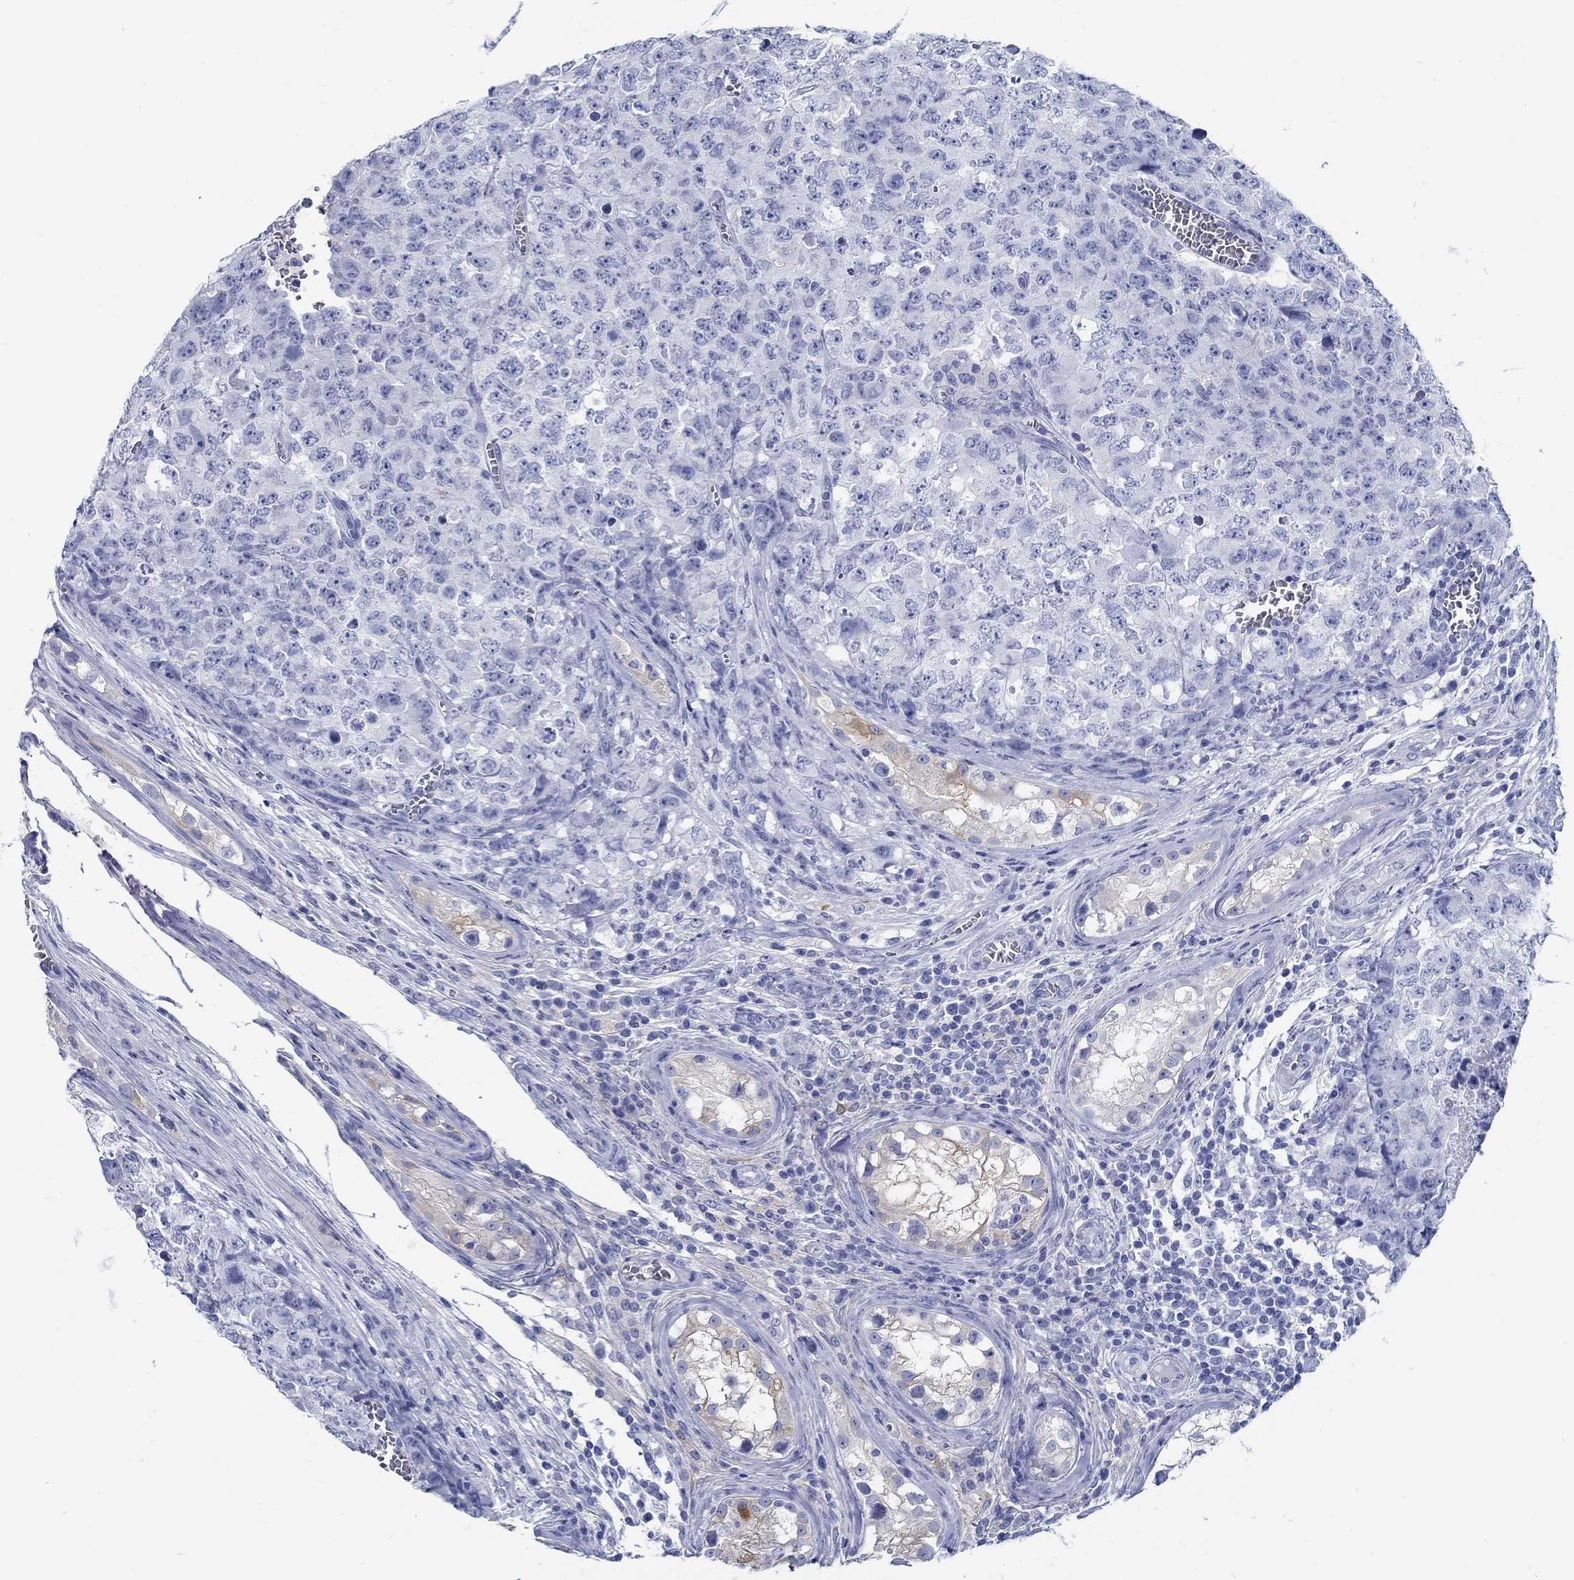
{"staining": {"intensity": "negative", "quantity": "none", "location": "none"}, "tissue": "testis cancer", "cell_type": "Tumor cells", "image_type": "cancer", "snomed": [{"axis": "morphology", "description": "Carcinoma, Embryonal, NOS"}, {"axis": "topography", "description": "Testis"}], "caption": "Immunohistochemistry (IHC) micrograph of neoplastic tissue: testis cancer stained with DAB exhibits no significant protein expression in tumor cells.", "gene": "FBXO2", "patient": {"sex": "male", "age": 23}}